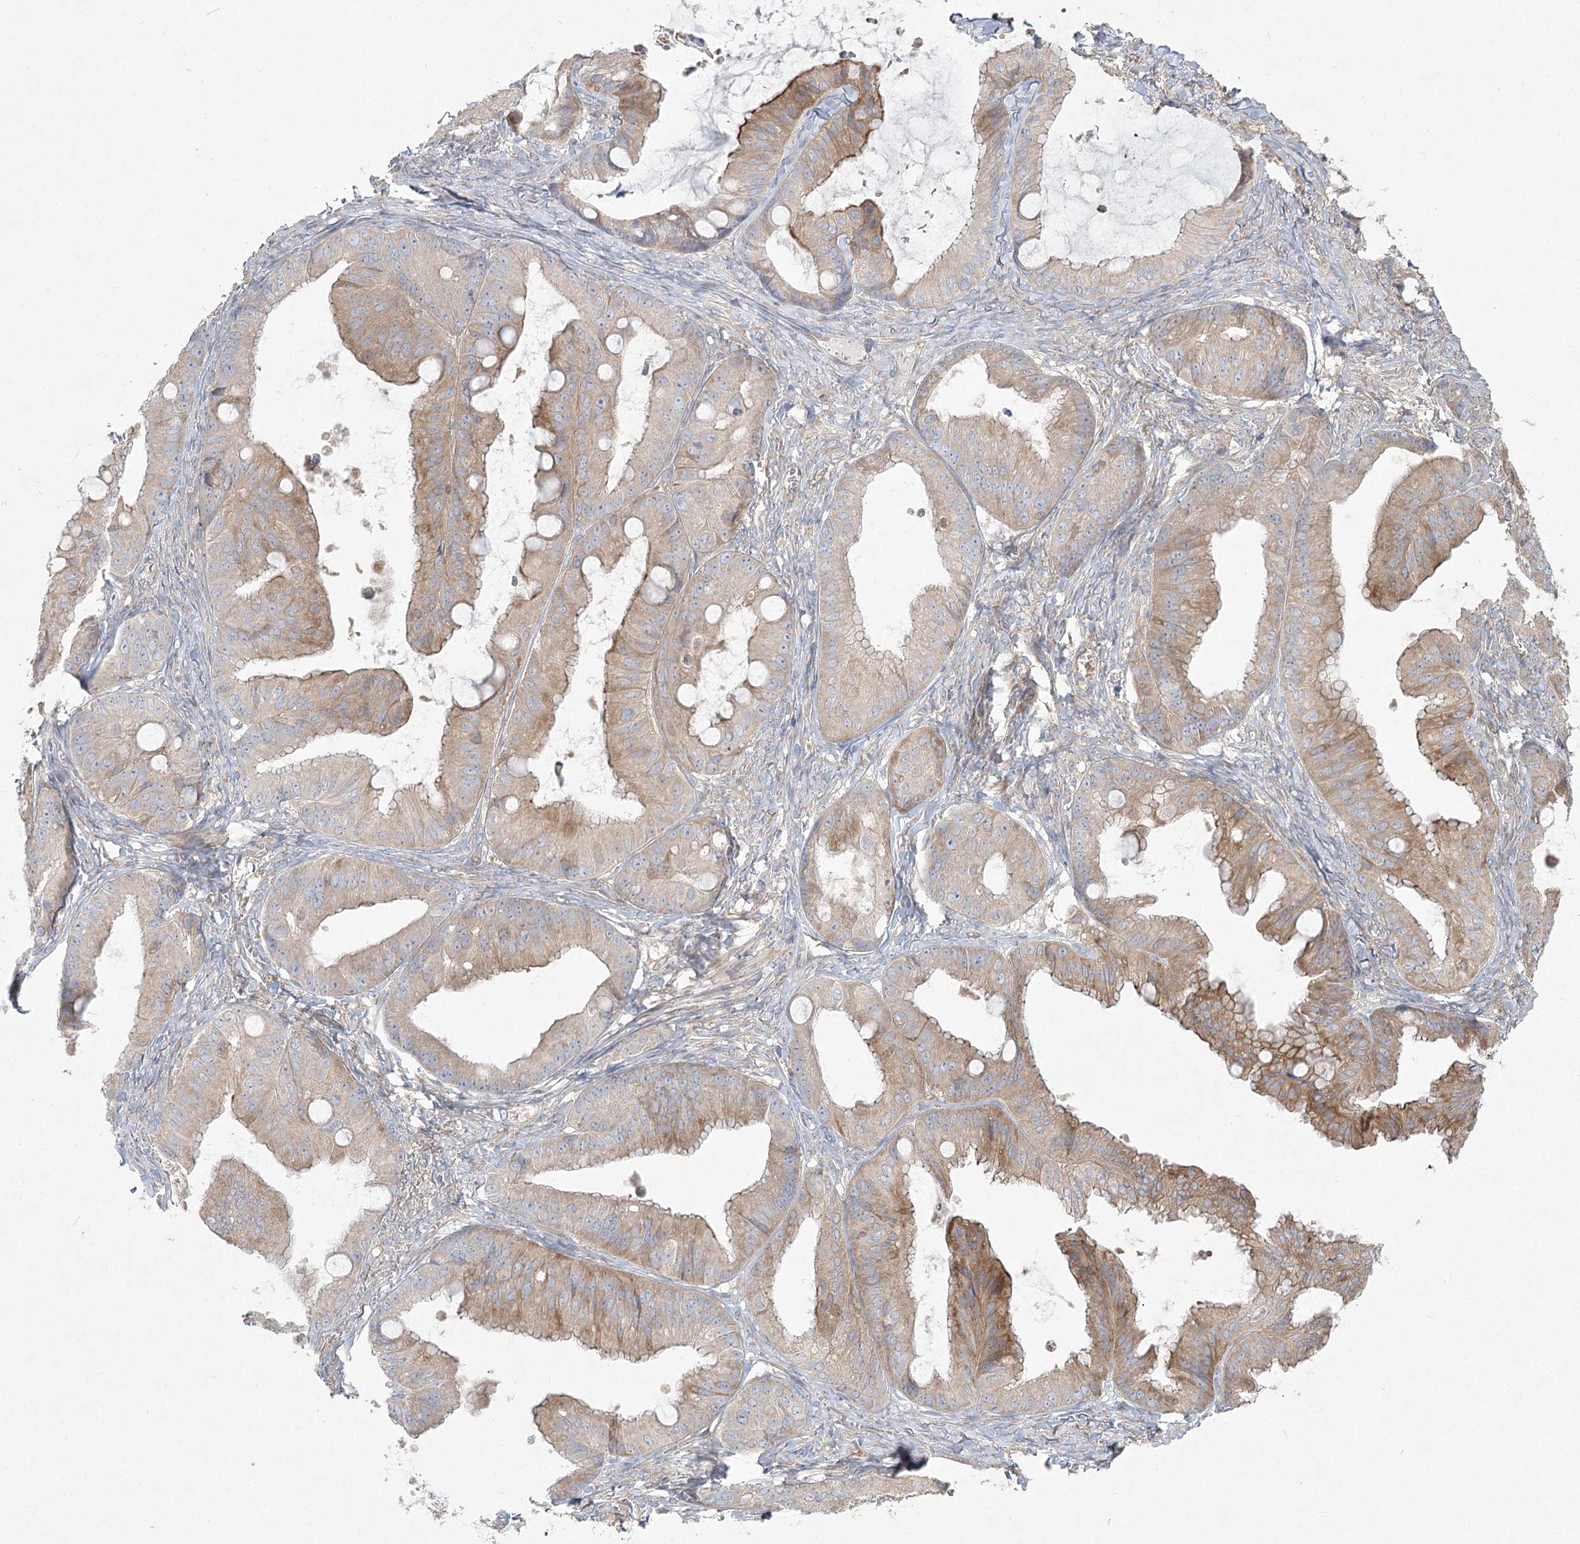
{"staining": {"intensity": "moderate", "quantity": ">75%", "location": "cytoplasmic/membranous"}, "tissue": "ovarian cancer", "cell_type": "Tumor cells", "image_type": "cancer", "snomed": [{"axis": "morphology", "description": "Cystadenocarcinoma, mucinous, NOS"}, {"axis": "topography", "description": "Ovary"}], "caption": "A brown stain labels moderate cytoplasmic/membranous staining of a protein in ovarian cancer (mucinous cystadenocarcinoma) tumor cells. (DAB IHC with brightfield microscopy, high magnification).", "gene": "CAMTA1", "patient": {"sex": "female", "age": 71}}